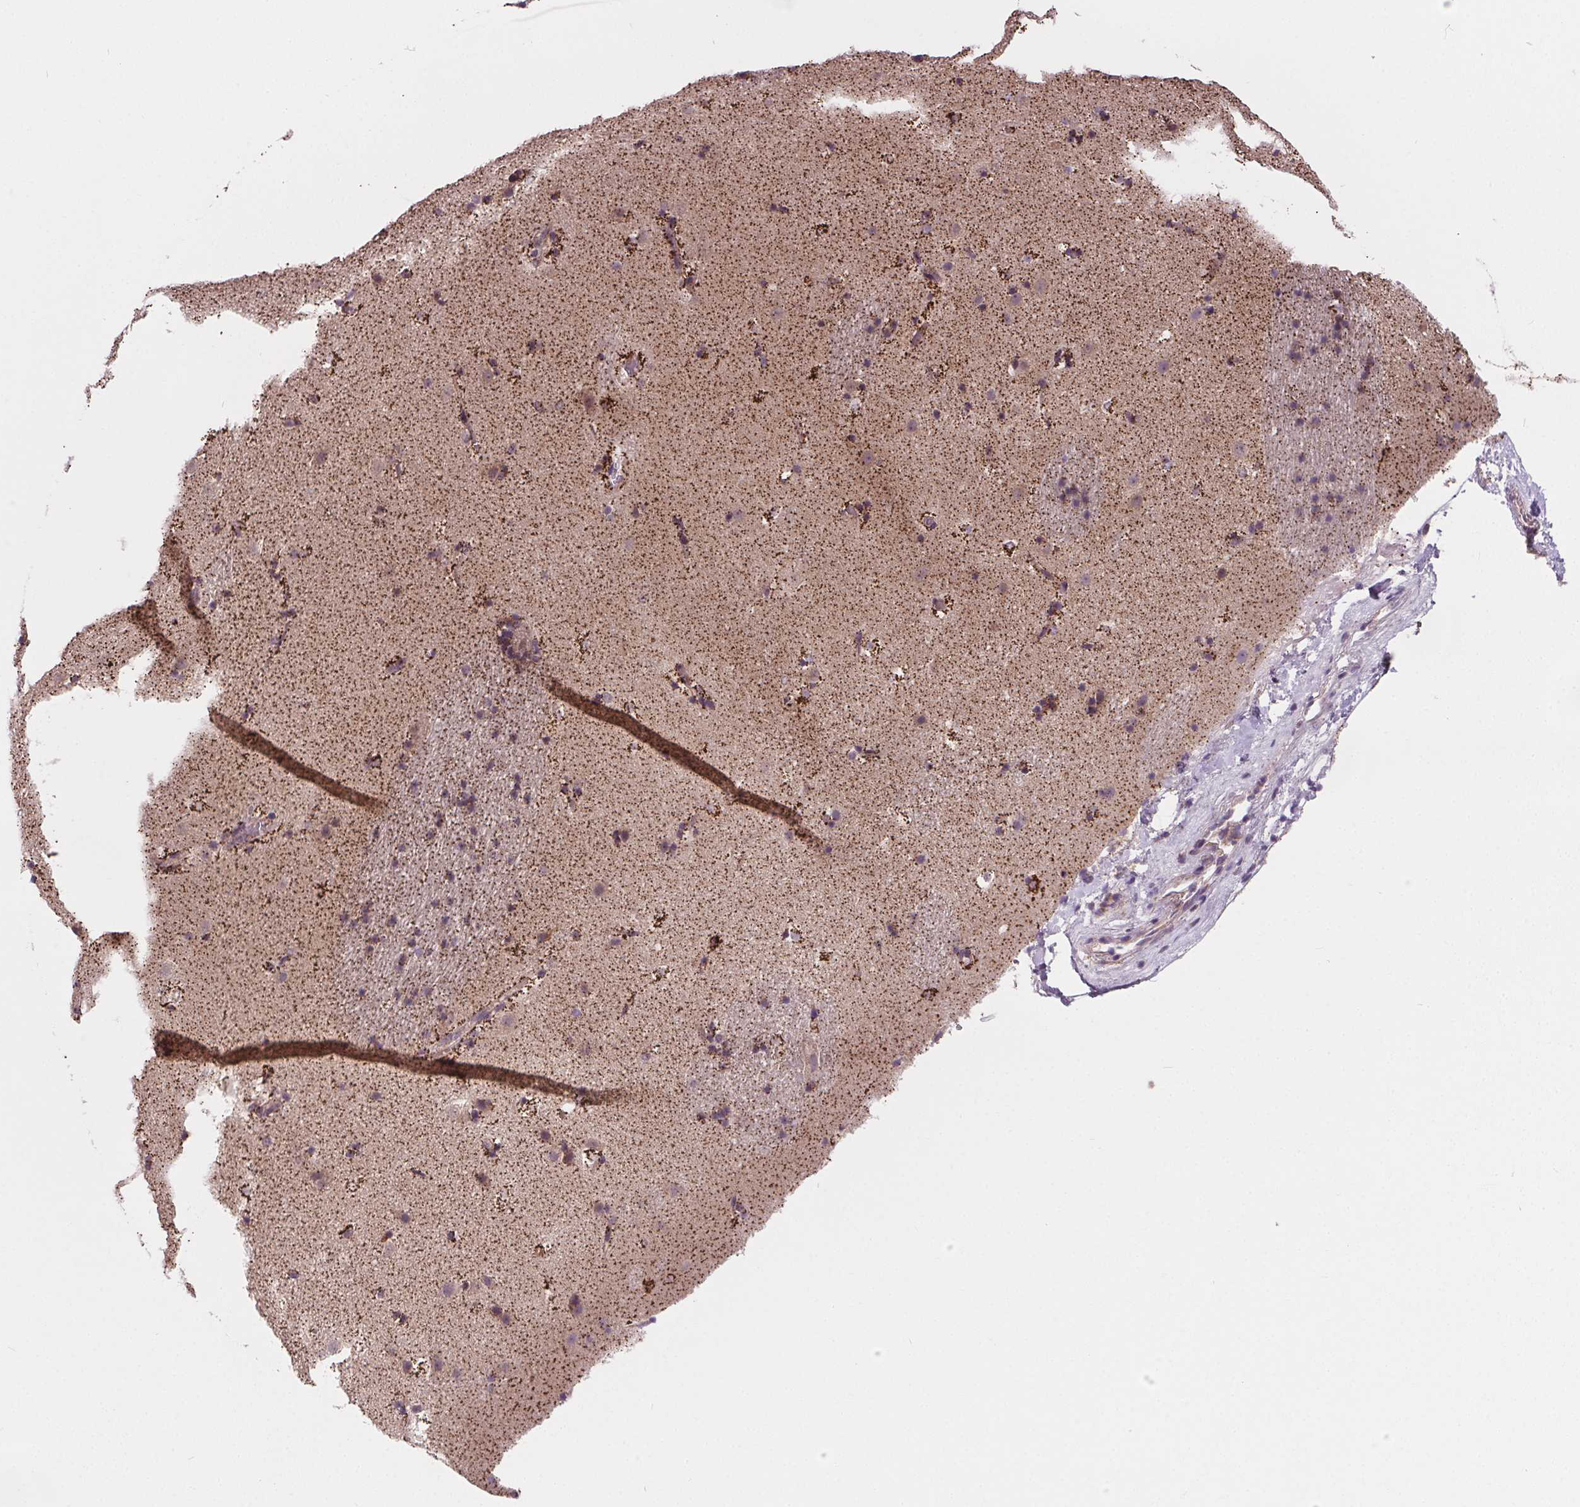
{"staining": {"intensity": "moderate", "quantity": "<25%", "location": "cytoplasmic/membranous"}, "tissue": "caudate", "cell_type": "Glial cells", "image_type": "normal", "snomed": [{"axis": "morphology", "description": "Normal tissue, NOS"}, {"axis": "topography", "description": "Lateral ventricle wall"}], "caption": "Glial cells exhibit low levels of moderate cytoplasmic/membranous positivity in approximately <25% of cells in normal caudate.", "gene": "GOLT1B", "patient": {"sex": "male", "age": 37}}